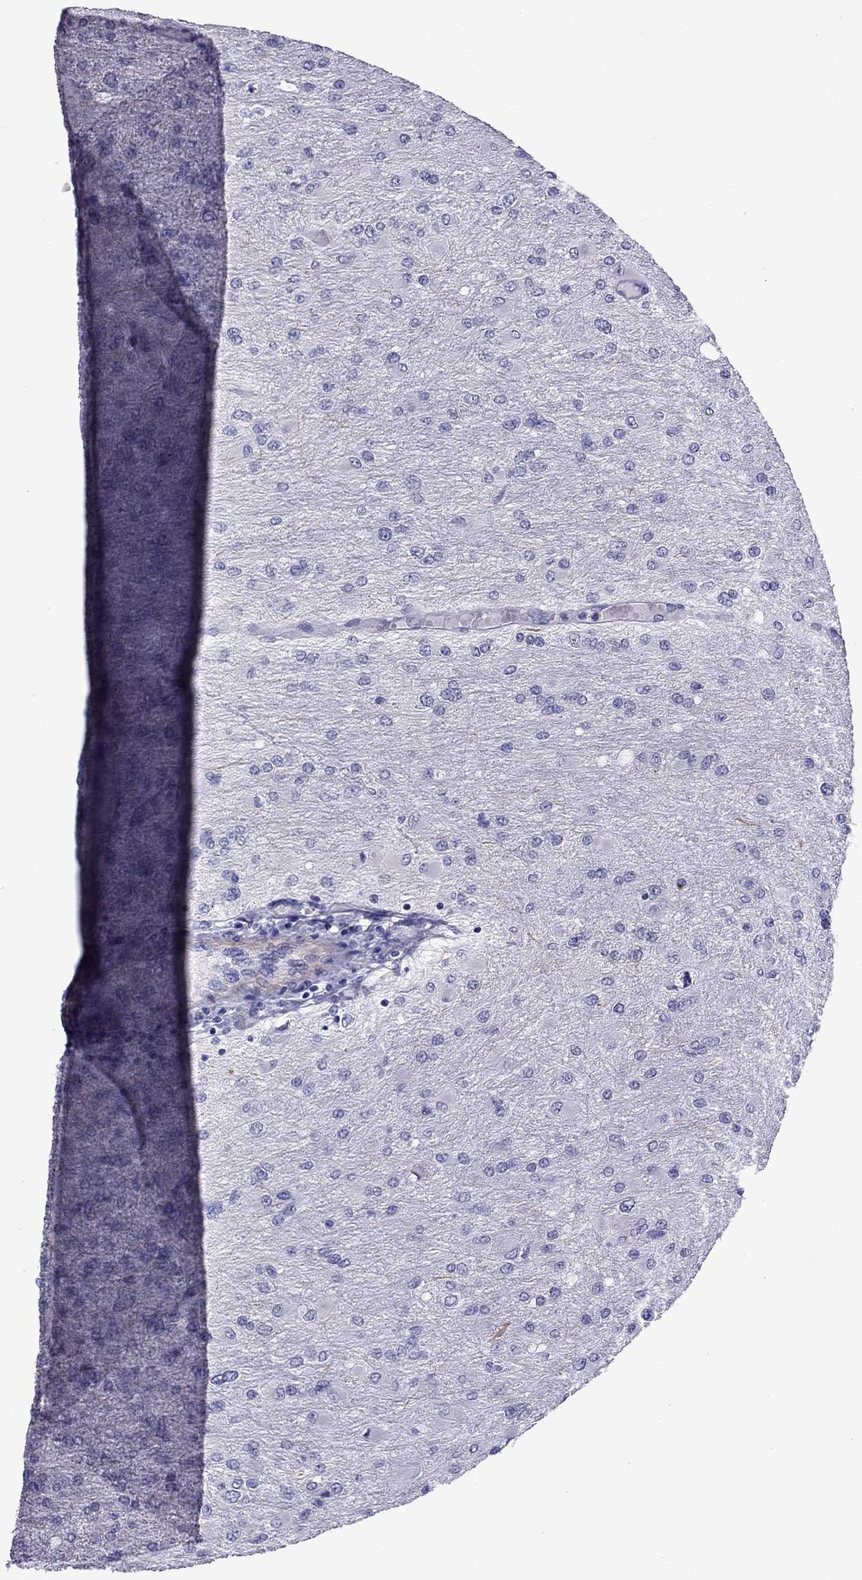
{"staining": {"intensity": "negative", "quantity": "none", "location": "none"}, "tissue": "glioma", "cell_type": "Tumor cells", "image_type": "cancer", "snomed": [{"axis": "morphology", "description": "Glioma, malignant, High grade"}, {"axis": "topography", "description": "Cerebral cortex"}], "caption": "DAB immunohistochemical staining of glioma shows no significant positivity in tumor cells.", "gene": "CHRNA5", "patient": {"sex": "female", "age": 36}}